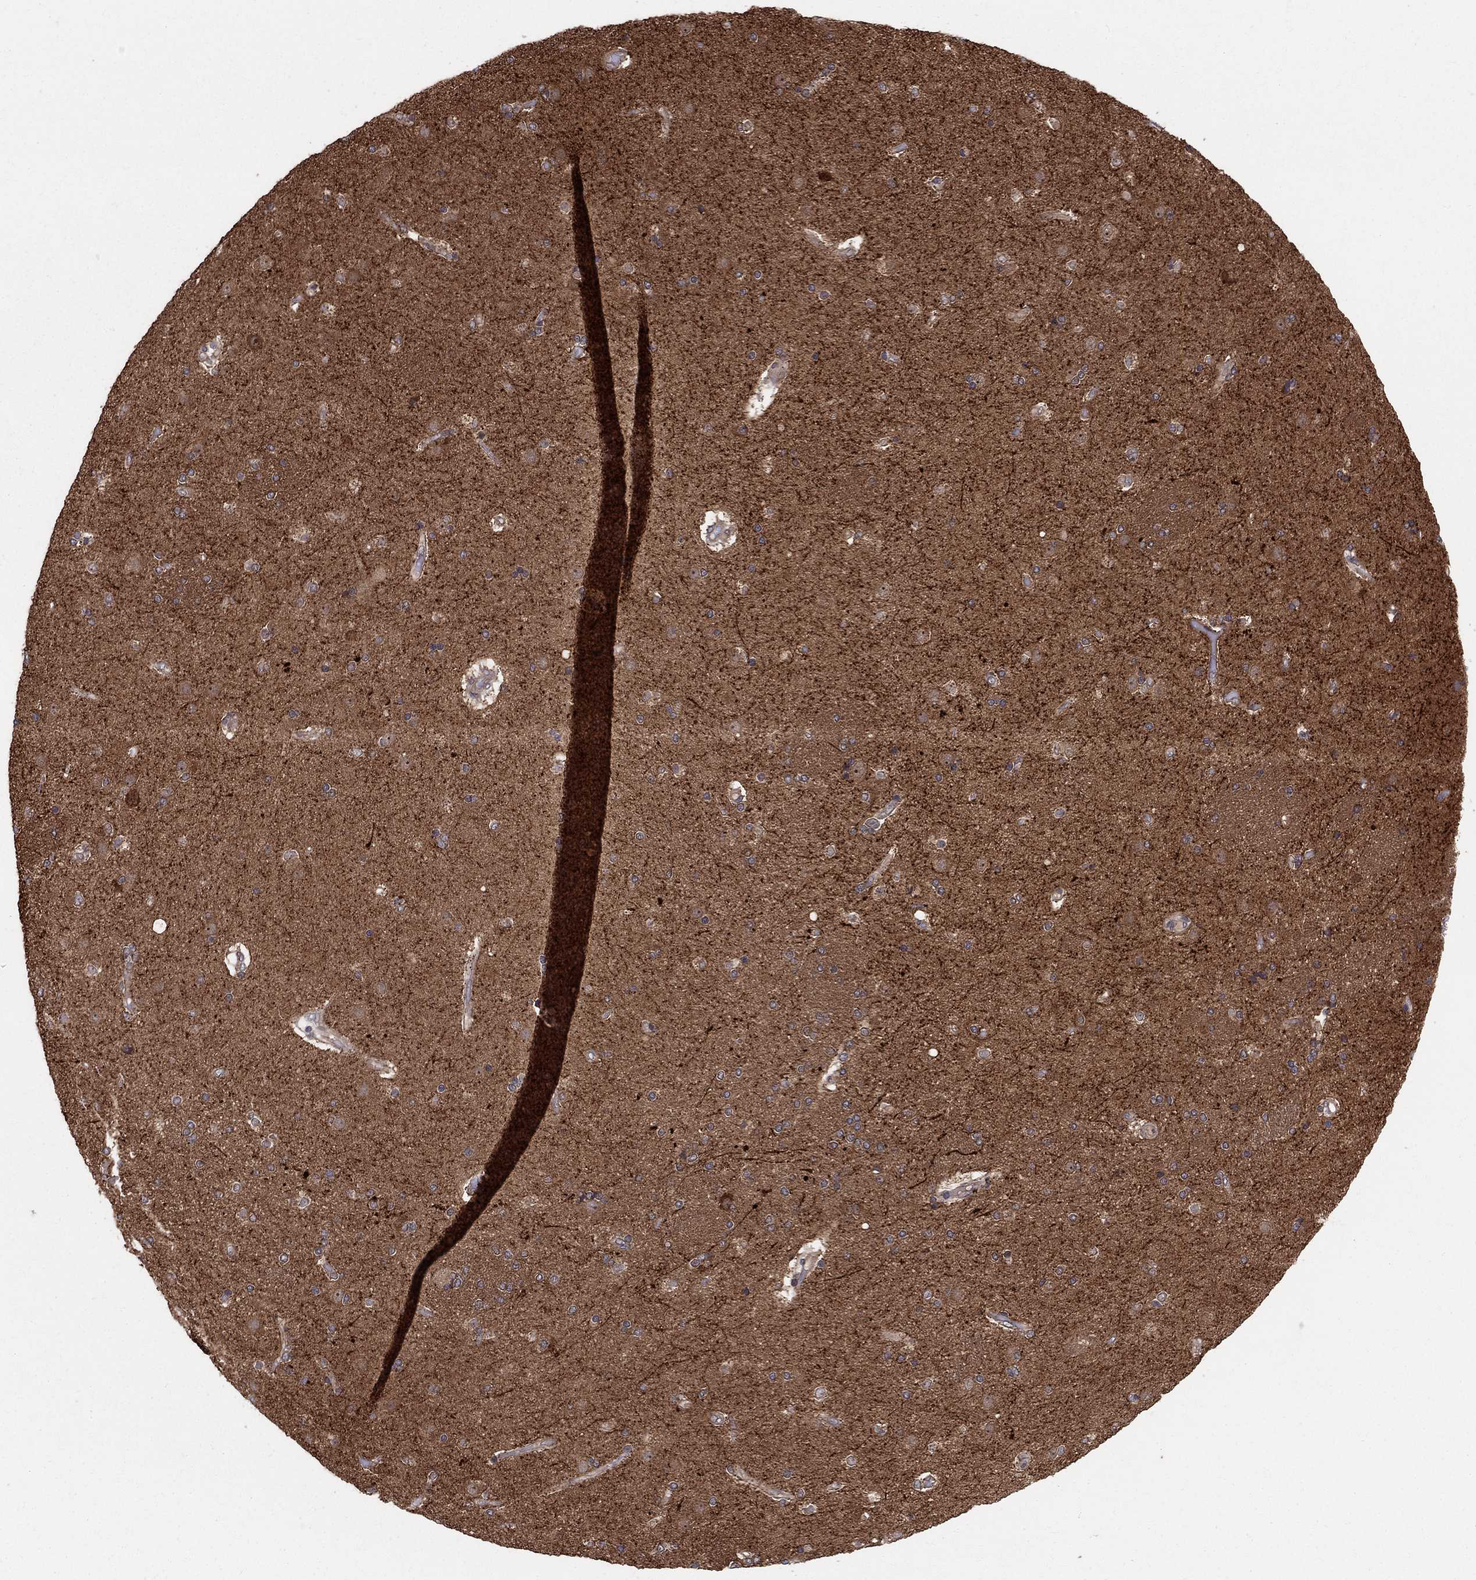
{"staining": {"intensity": "negative", "quantity": "none", "location": "none"}, "tissue": "caudate", "cell_type": "Glial cells", "image_type": "normal", "snomed": [{"axis": "morphology", "description": "Normal tissue, NOS"}, {"axis": "topography", "description": "Lateral ventricle wall"}], "caption": "Glial cells are negative for protein expression in benign human caudate. (DAB immunohistochemistry with hematoxylin counter stain).", "gene": "BMERB1", "patient": {"sex": "female", "age": 71}}